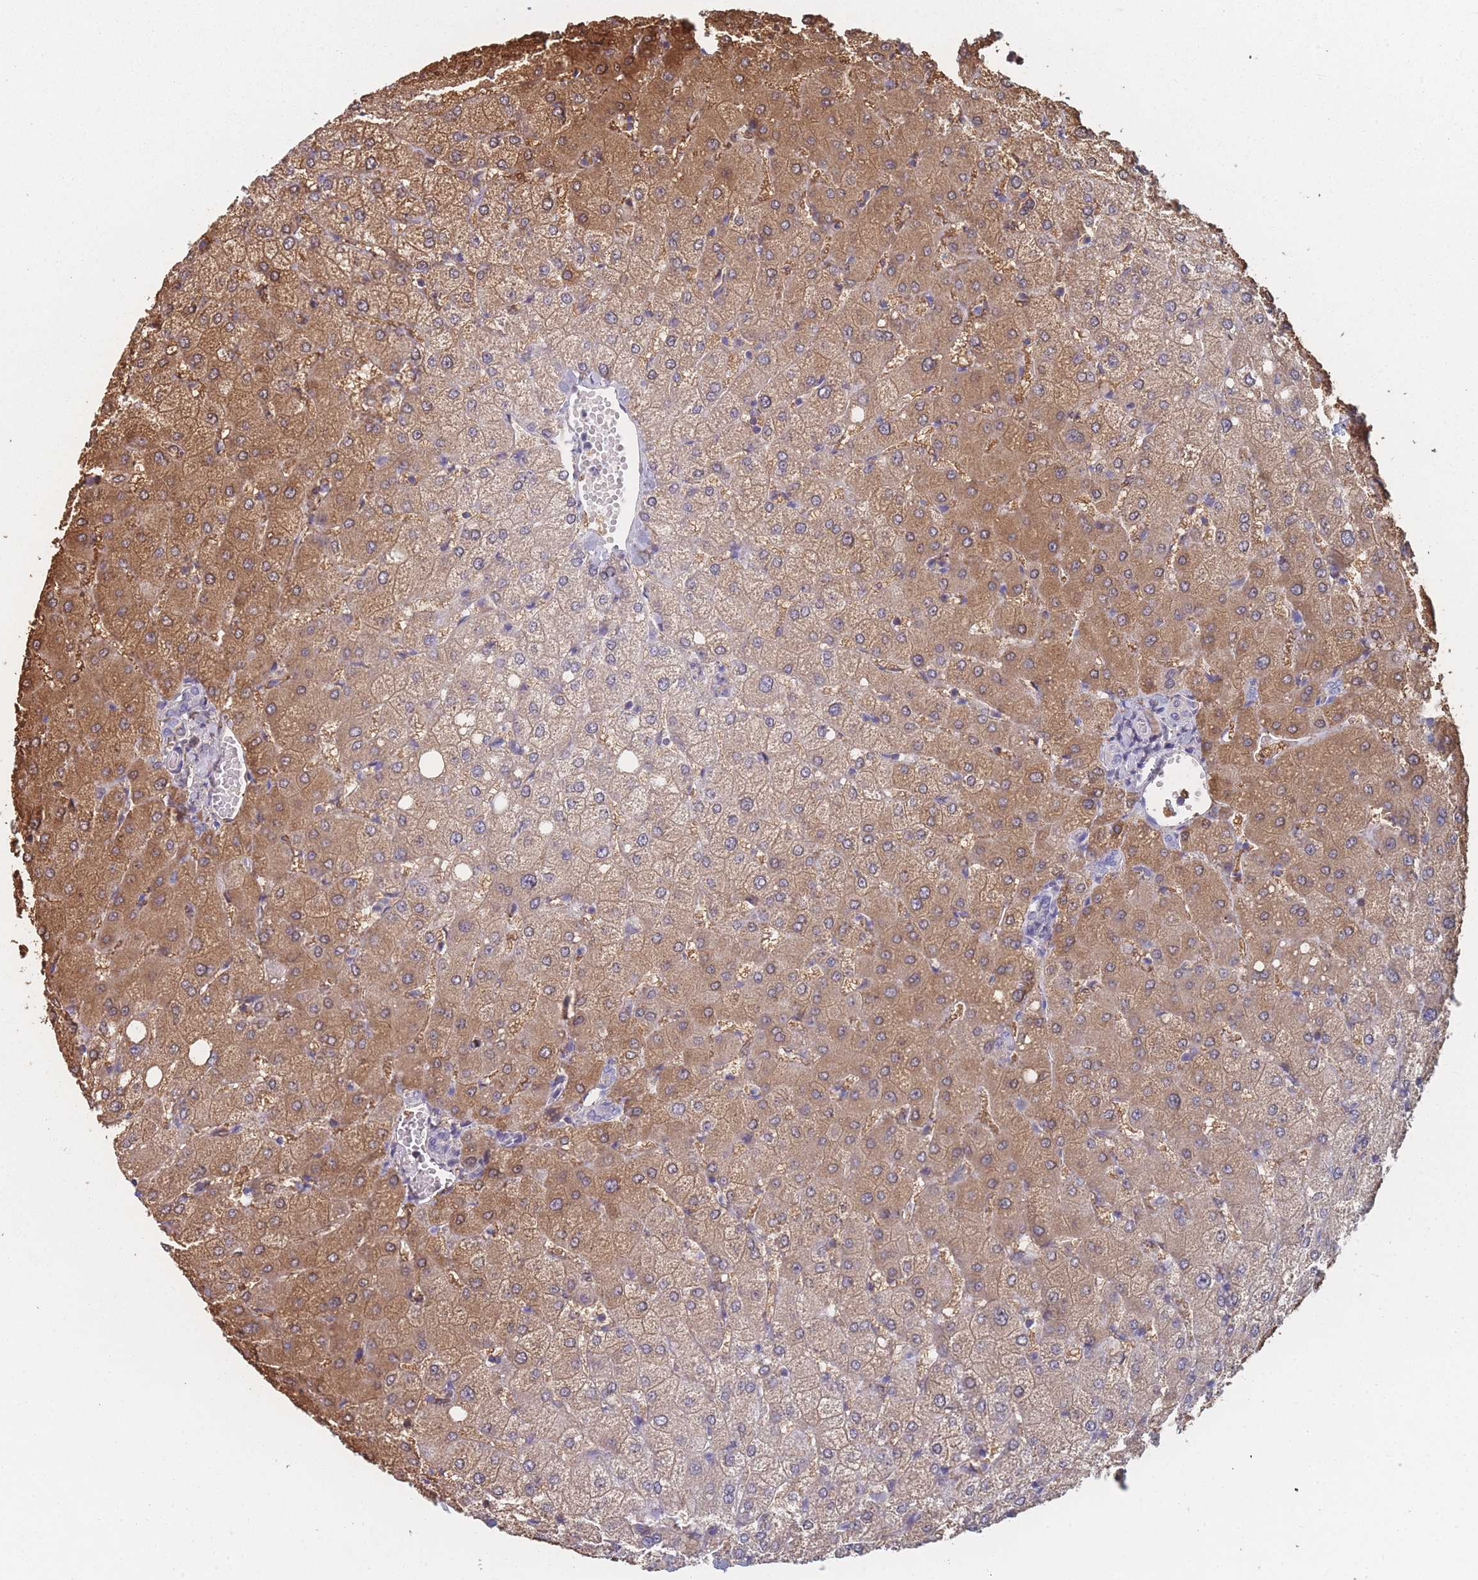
{"staining": {"intensity": "negative", "quantity": "none", "location": "none"}, "tissue": "liver", "cell_type": "Cholangiocytes", "image_type": "normal", "snomed": [{"axis": "morphology", "description": "Normal tissue, NOS"}, {"axis": "topography", "description": "Liver"}], "caption": "The IHC histopathology image has no significant staining in cholangiocytes of liver. (DAB immunohistochemistry with hematoxylin counter stain).", "gene": "OR7C2", "patient": {"sex": "female", "age": 54}}